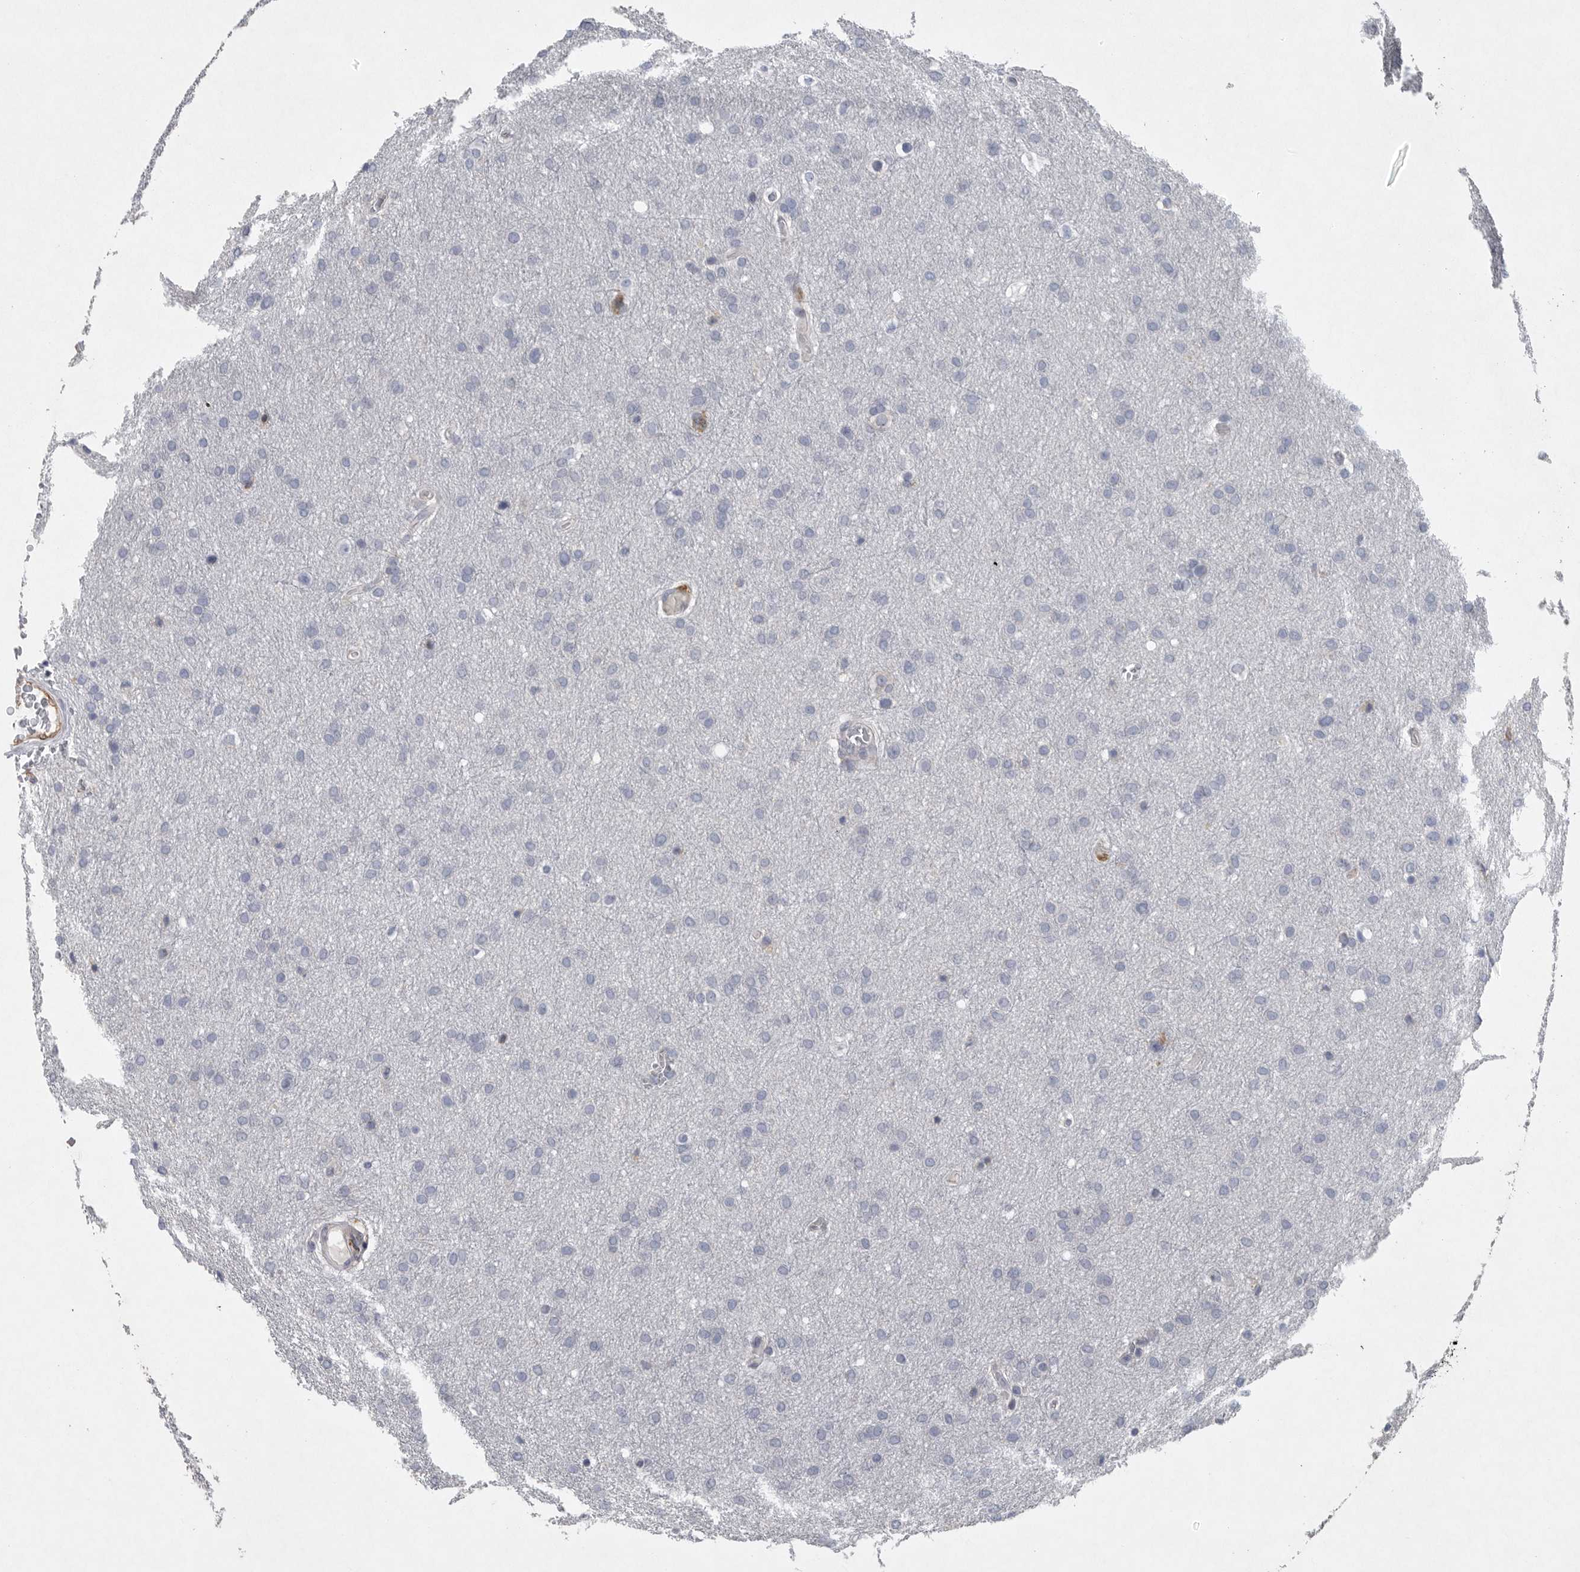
{"staining": {"intensity": "negative", "quantity": "none", "location": "none"}, "tissue": "glioma", "cell_type": "Tumor cells", "image_type": "cancer", "snomed": [{"axis": "morphology", "description": "Glioma, malignant, Low grade"}, {"axis": "topography", "description": "Brain"}], "caption": "High power microscopy image of an immunohistochemistry histopathology image of glioma, revealing no significant positivity in tumor cells.", "gene": "MINPP1", "patient": {"sex": "female", "age": 37}}